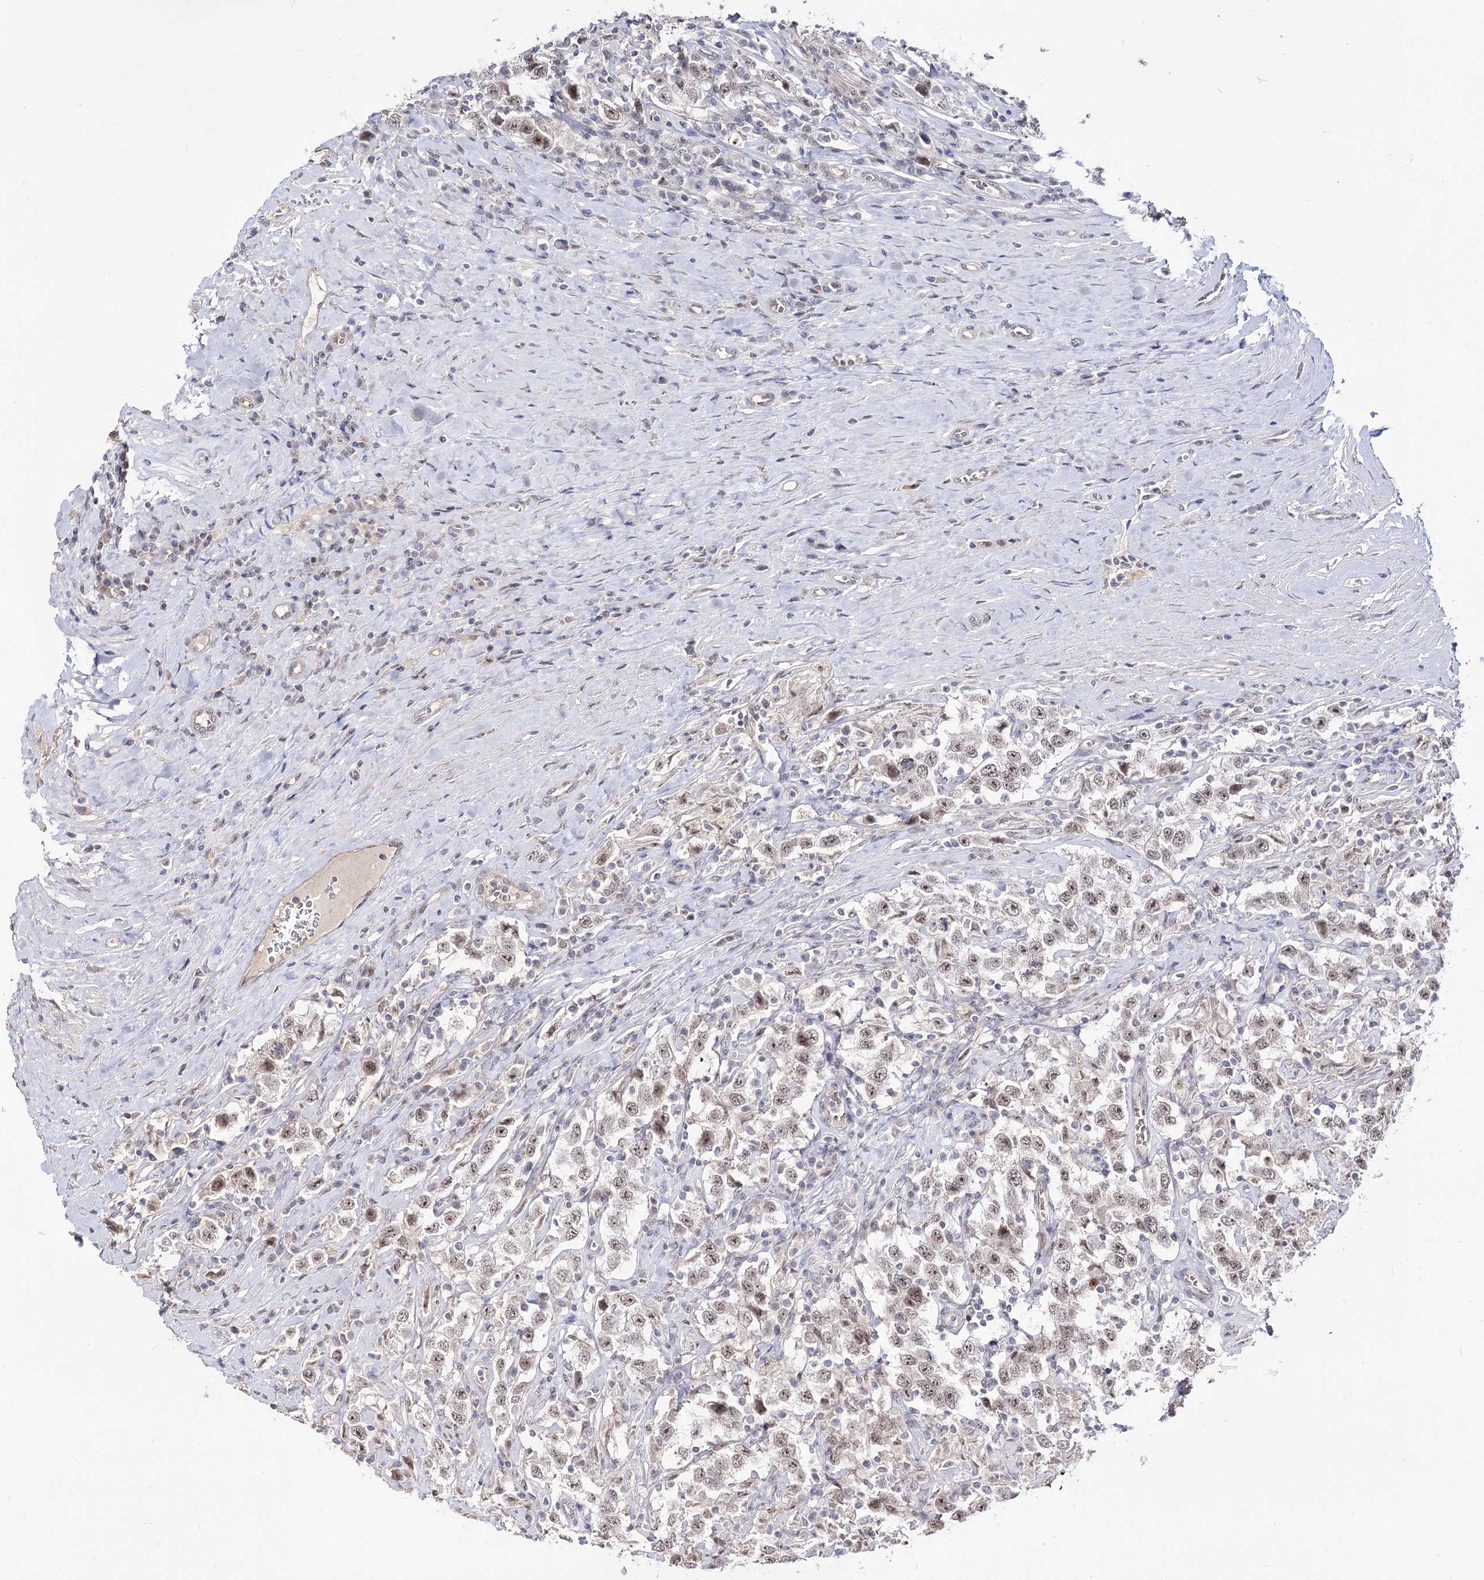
{"staining": {"intensity": "weak", "quantity": "25%-75%", "location": "nuclear"}, "tissue": "testis cancer", "cell_type": "Tumor cells", "image_type": "cancer", "snomed": [{"axis": "morphology", "description": "Seminoma, NOS"}, {"axis": "topography", "description": "Testis"}], "caption": "This micrograph exhibits immunohistochemistry (IHC) staining of testis seminoma, with low weak nuclear positivity in approximately 25%-75% of tumor cells.", "gene": "RRP9", "patient": {"sex": "male", "age": 41}}